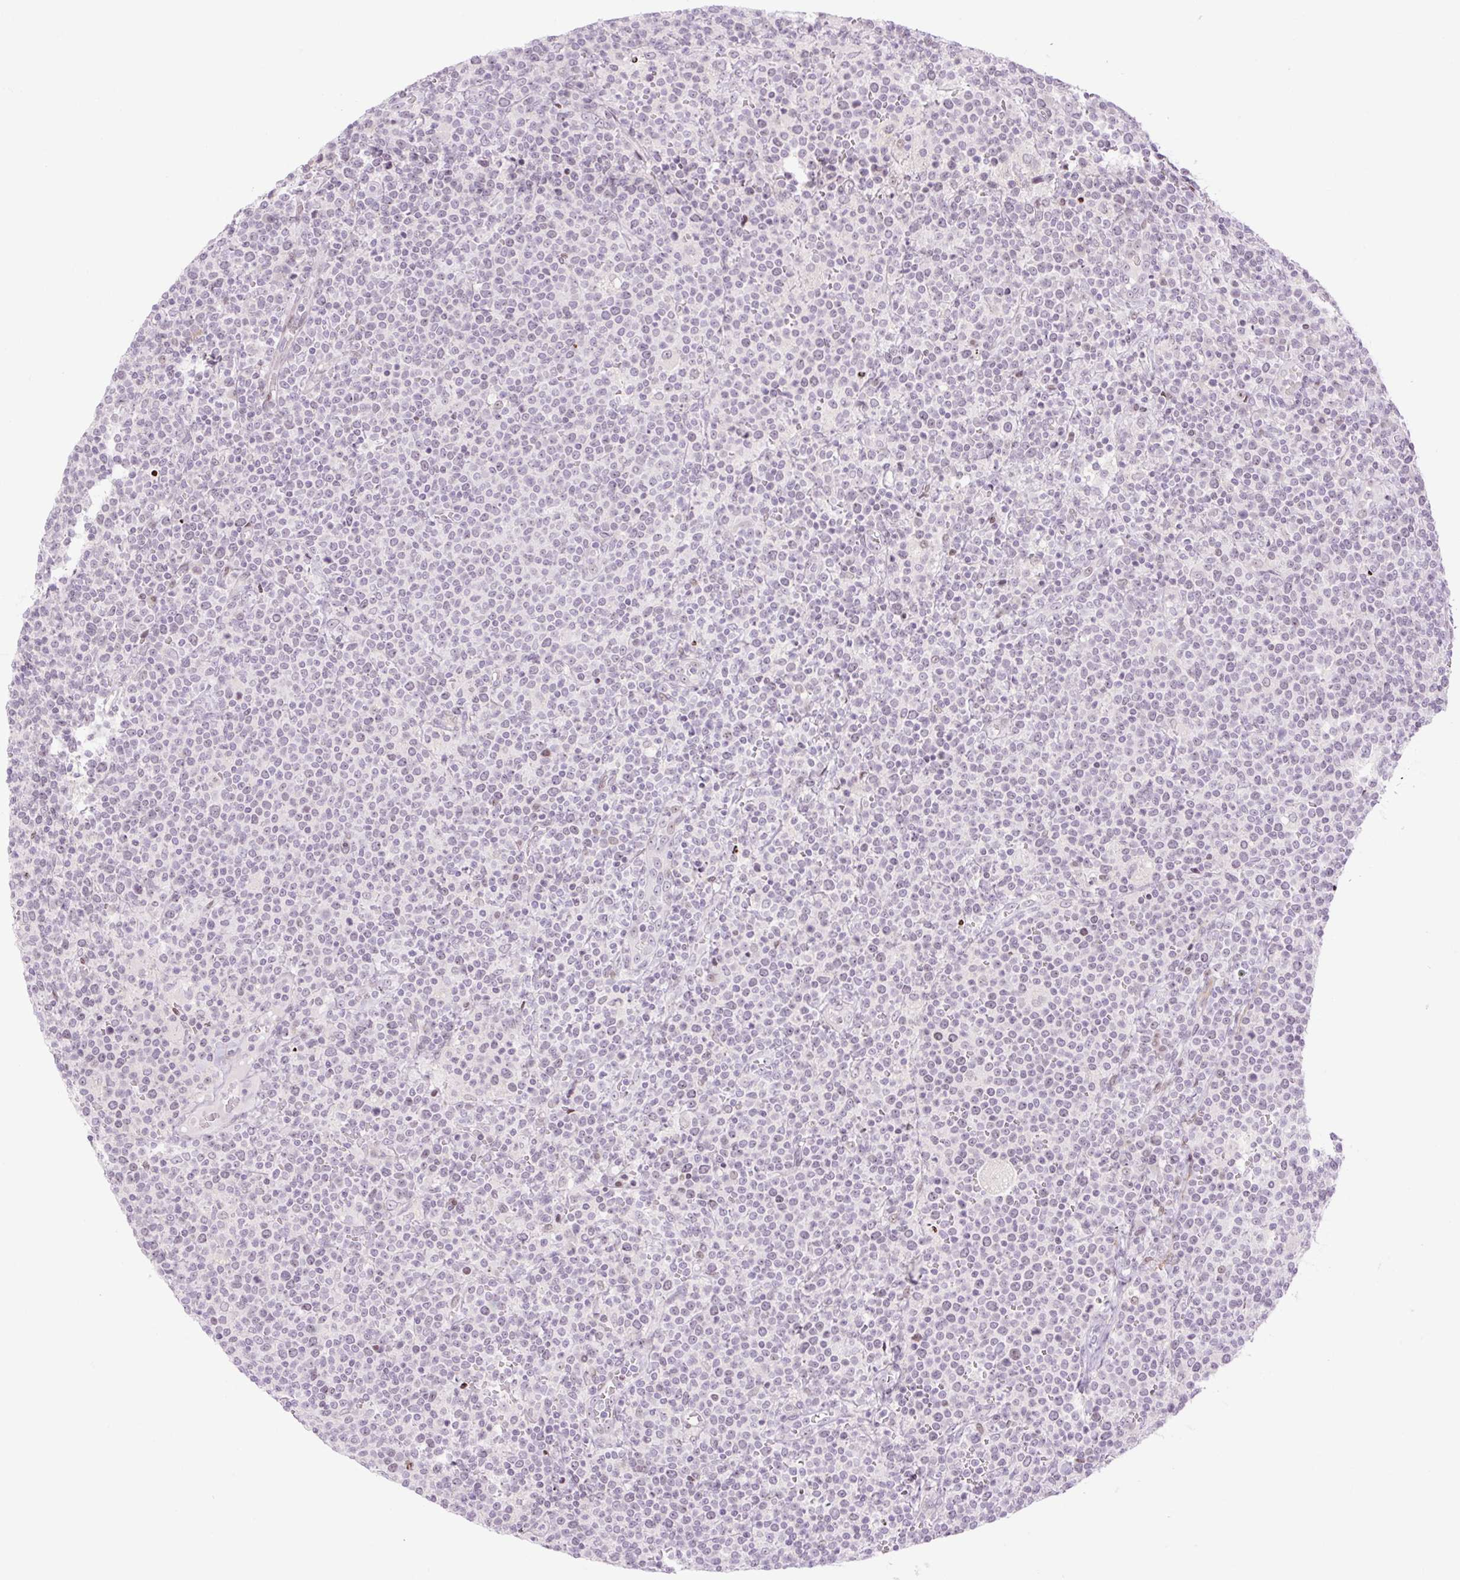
{"staining": {"intensity": "negative", "quantity": "none", "location": "none"}, "tissue": "lymphoma", "cell_type": "Tumor cells", "image_type": "cancer", "snomed": [{"axis": "morphology", "description": "Malignant lymphoma, non-Hodgkin's type, High grade"}, {"axis": "topography", "description": "Lymph node"}], "caption": "IHC photomicrograph of high-grade malignant lymphoma, non-Hodgkin's type stained for a protein (brown), which demonstrates no positivity in tumor cells.", "gene": "ZNF417", "patient": {"sex": "male", "age": 61}}